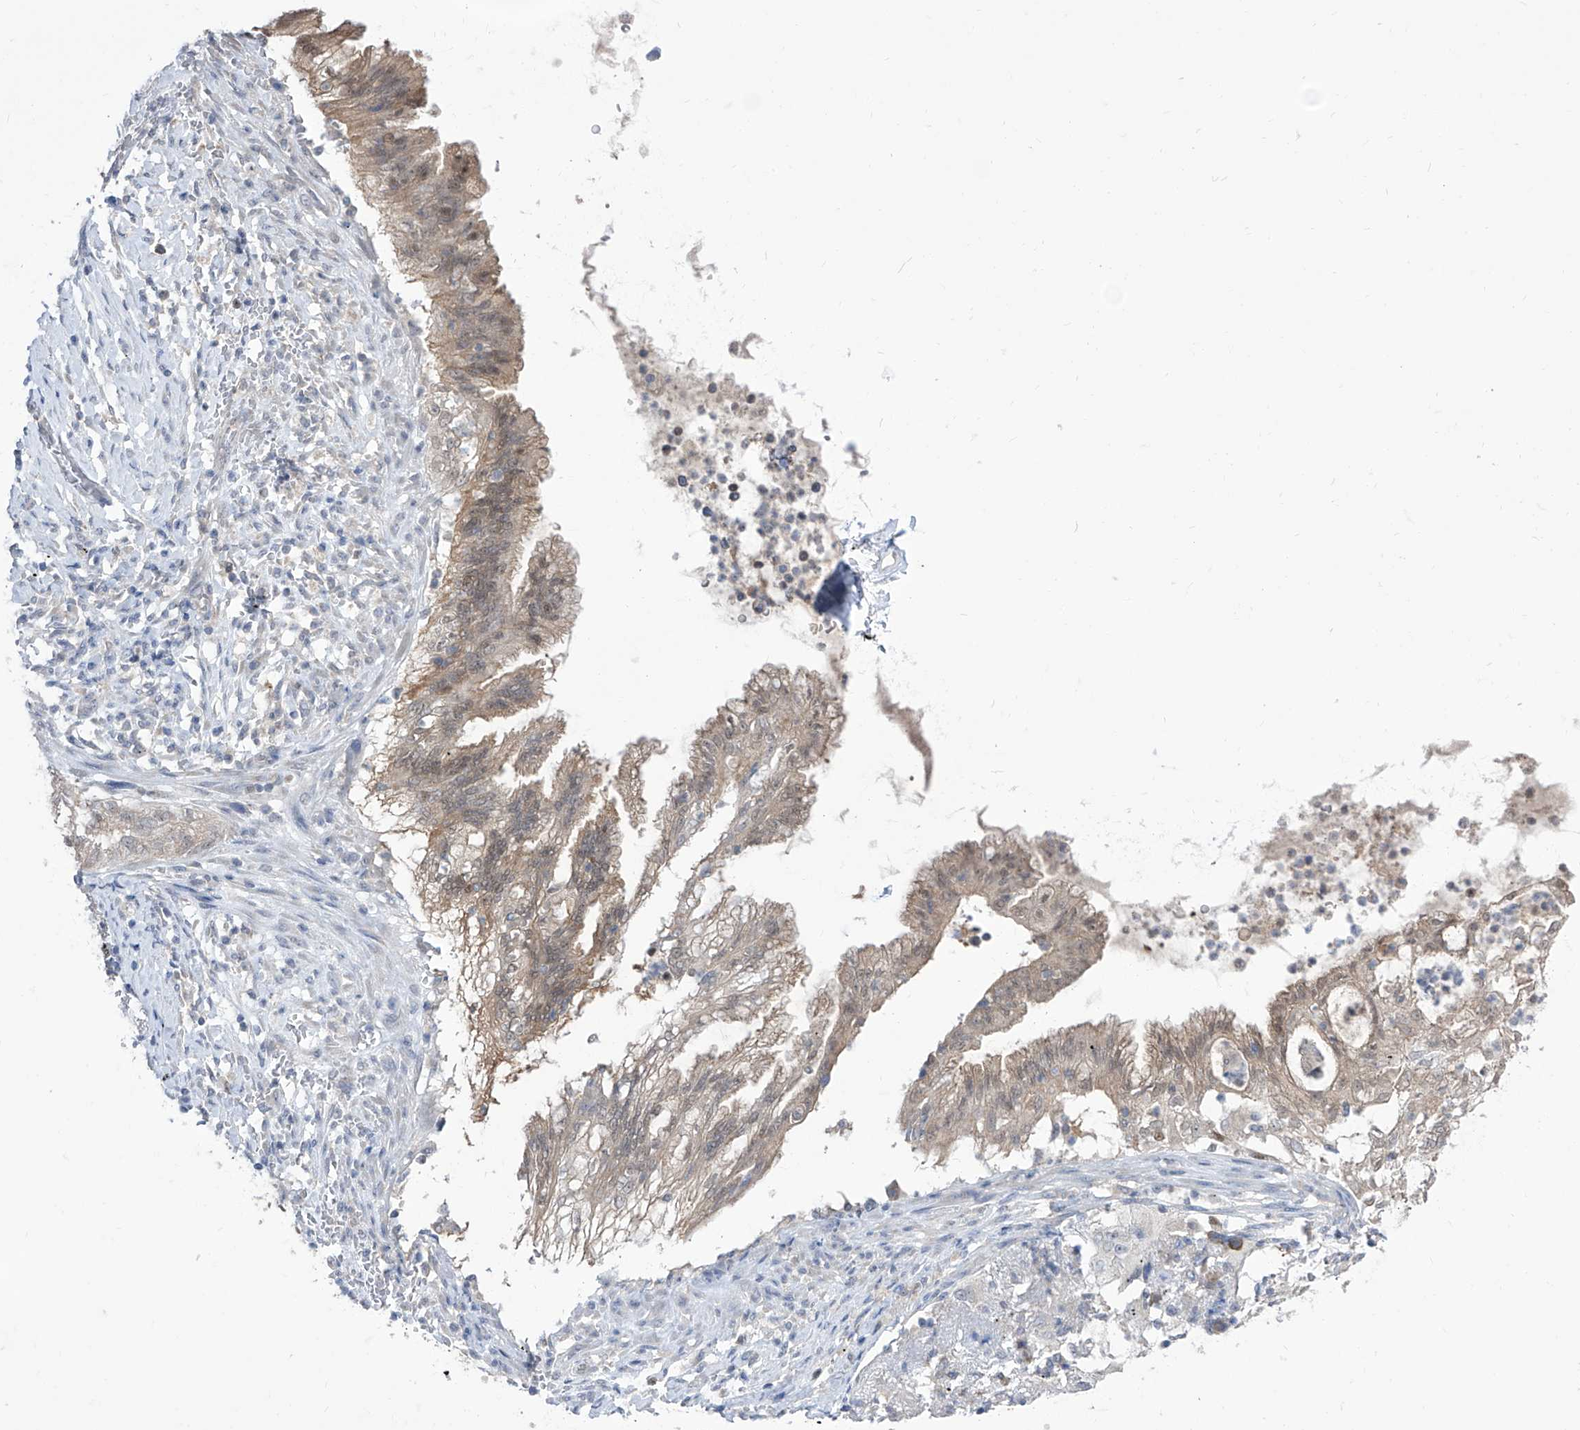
{"staining": {"intensity": "weak", "quantity": "<25%", "location": "cytoplasmic/membranous,nuclear"}, "tissue": "lung cancer", "cell_type": "Tumor cells", "image_type": "cancer", "snomed": [{"axis": "morphology", "description": "Adenocarcinoma, NOS"}, {"axis": "topography", "description": "Lung"}], "caption": "High power microscopy image of an IHC micrograph of adenocarcinoma (lung), revealing no significant expression in tumor cells. (Brightfield microscopy of DAB immunohistochemistry (IHC) at high magnification).", "gene": "BROX", "patient": {"sex": "female", "age": 70}}